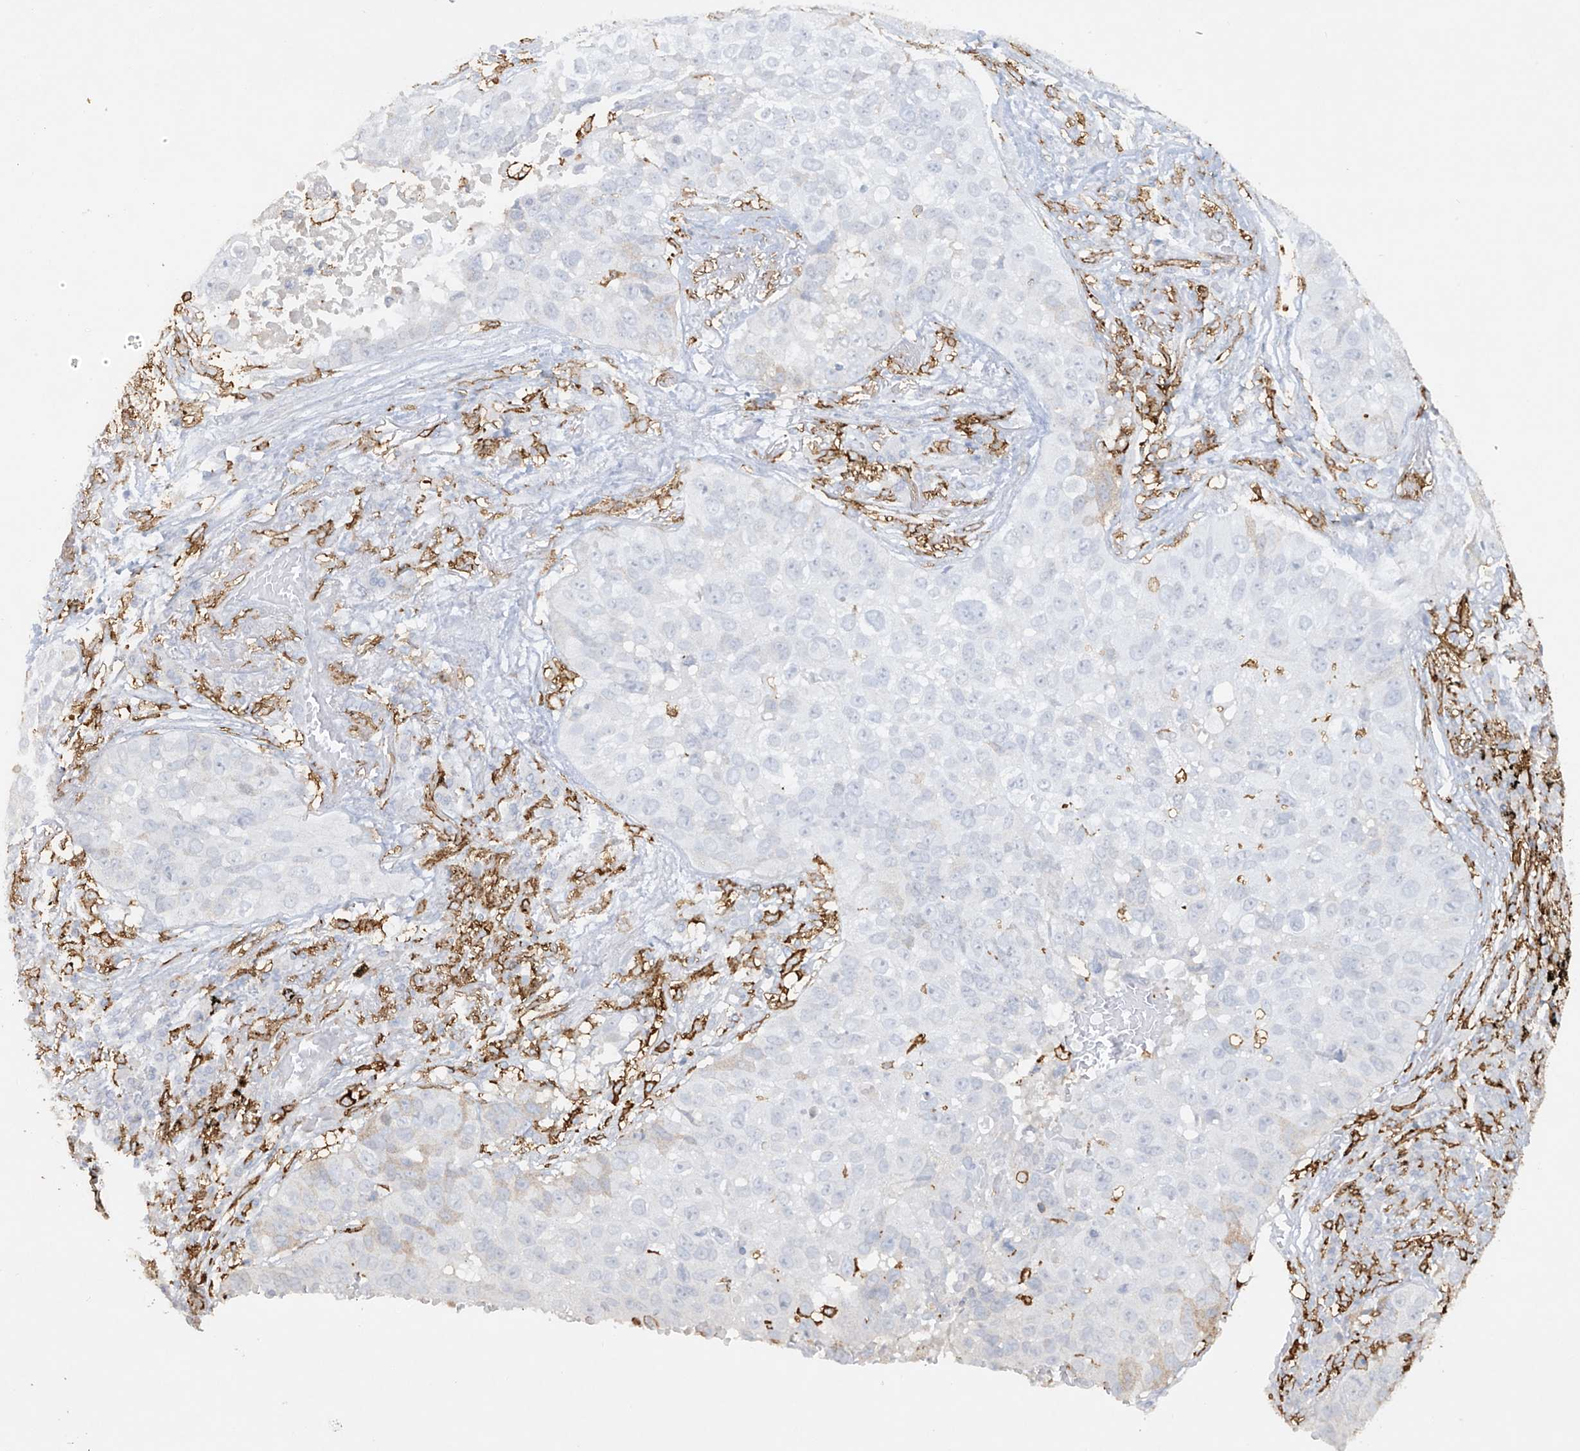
{"staining": {"intensity": "negative", "quantity": "none", "location": "none"}, "tissue": "lung cancer", "cell_type": "Tumor cells", "image_type": "cancer", "snomed": [{"axis": "morphology", "description": "Squamous cell carcinoma, NOS"}, {"axis": "topography", "description": "Lung"}], "caption": "Human lung cancer stained for a protein using immunohistochemistry demonstrates no positivity in tumor cells.", "gene": "FCGR3A", "patient": {"sex": "male", "age": 57}}